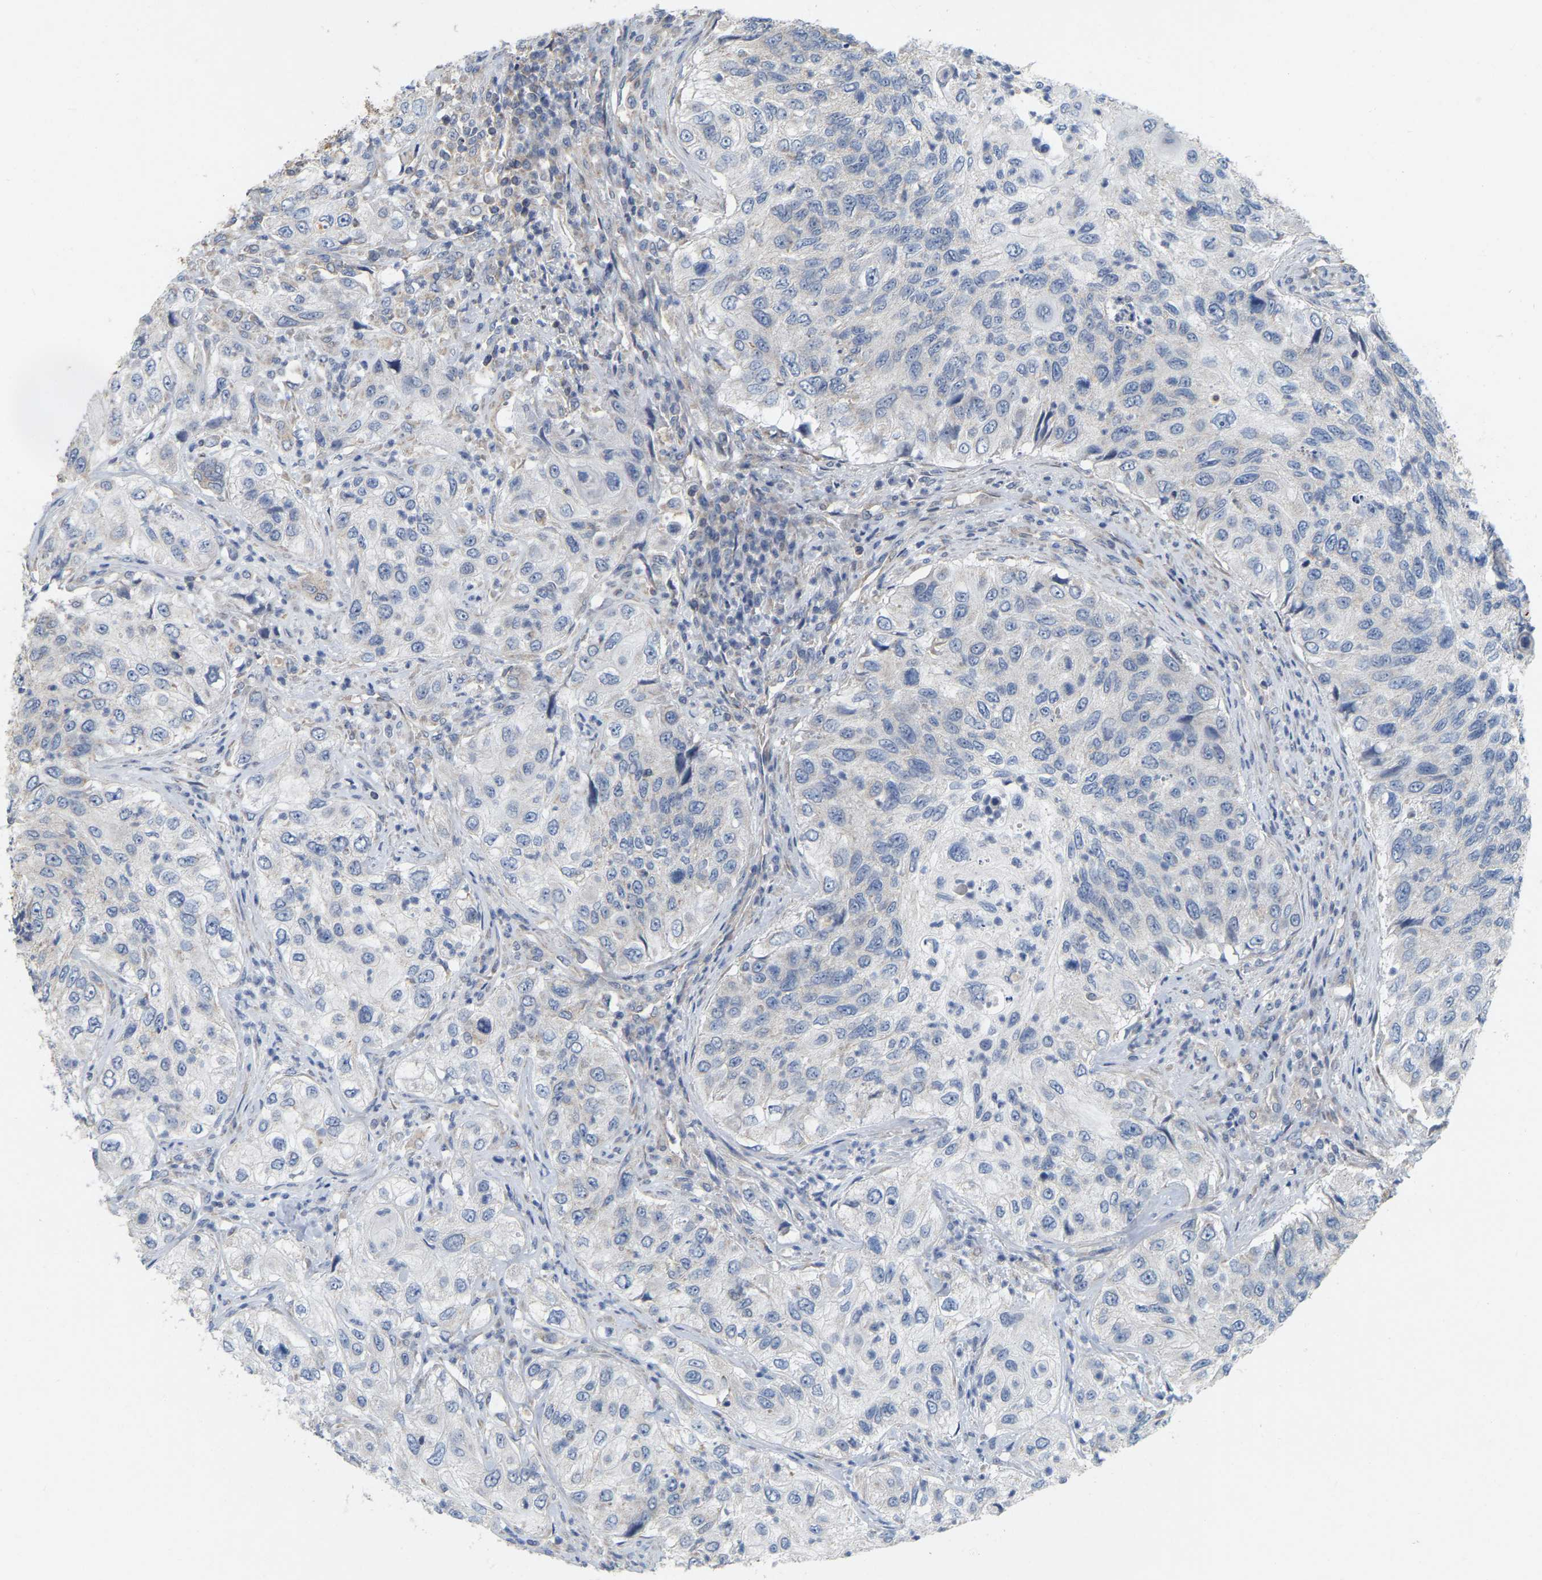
{"staining": {"intensity": "negative", "quantity": "none", "location": "none"}, "tissue": "urothelial cancer", "cell_type": "Tumor cells", "image_type": "cancer", "snomed": [{"axis": "morphology", "description": "Urothelial carcinoma, High grade"}, {"axis": "topography", "description": "Urinary bladder"}], "caption": "The histopathology image exhibits no significant staining in tumor cells of urothelial carcinoma (high-grade).", "gene": "SSH1", "patient": {"sex": "female", "age": 60}}